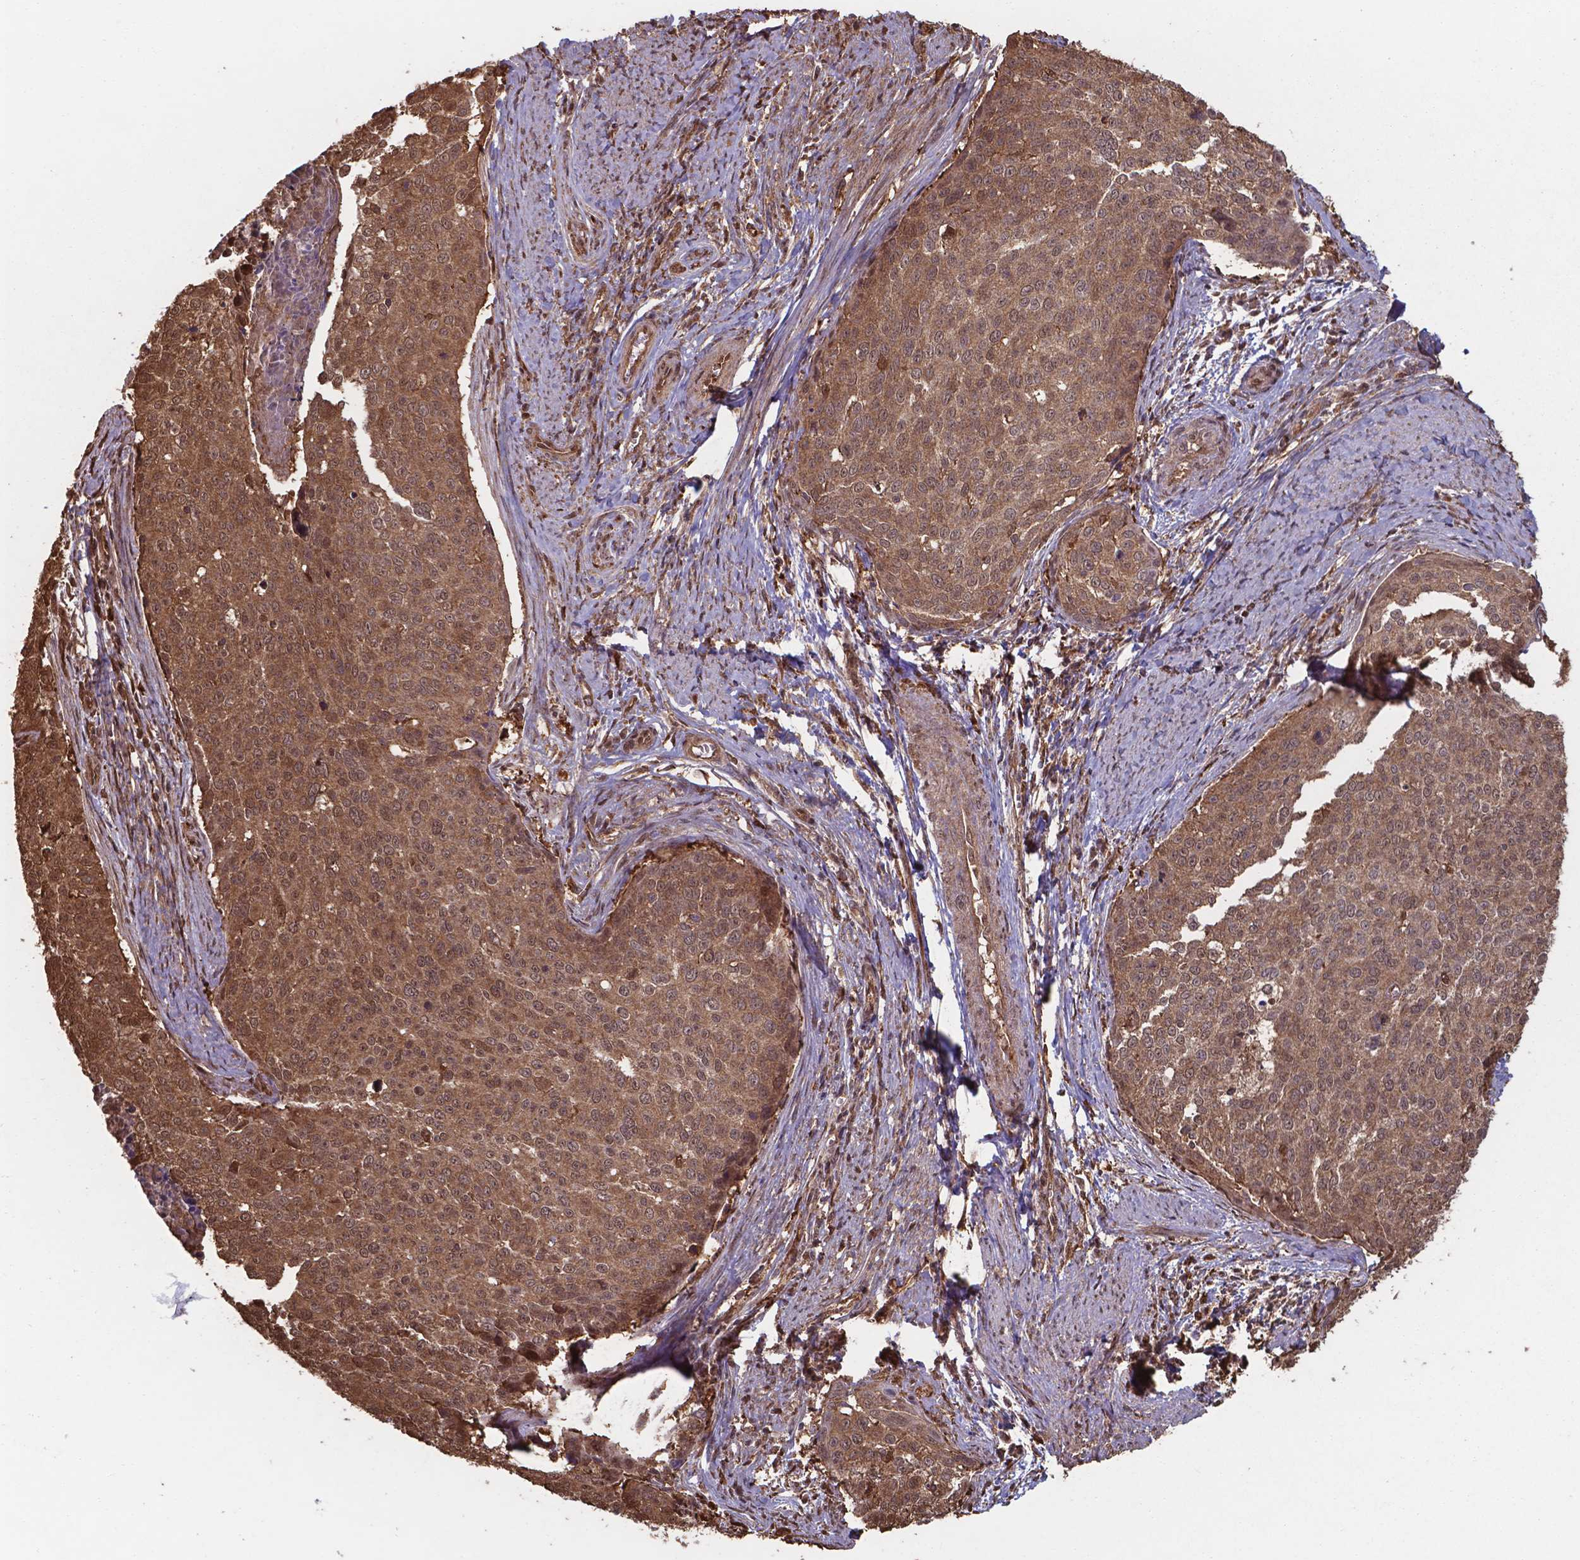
{"staining": {"intensity": "moderate", "quantity": ">75%", "location": "cytoplasmic/membranous,nuclear"}, "tissue": "cervical cancer", "cell_type": "Tumor cells", "image_type": "cancer", "snomed": [{"axis": "morphology", "description": "Squamous cell carcinoma, NOS"}, {"axis": "topography", "description": "Cervix"}], "caption": "Protein staining demonstrates moderate cytoplasmic/membranous and nuclear staining in approximately >75% of tumor cells in squamous cell carcinoma (cervical). (Stains: DAB in brown, nuclei in blue, Microscopy: brightfield microscopy at high magnification).", "gene": "CHP2", "patient": {"sex": "female", "age": 39}}